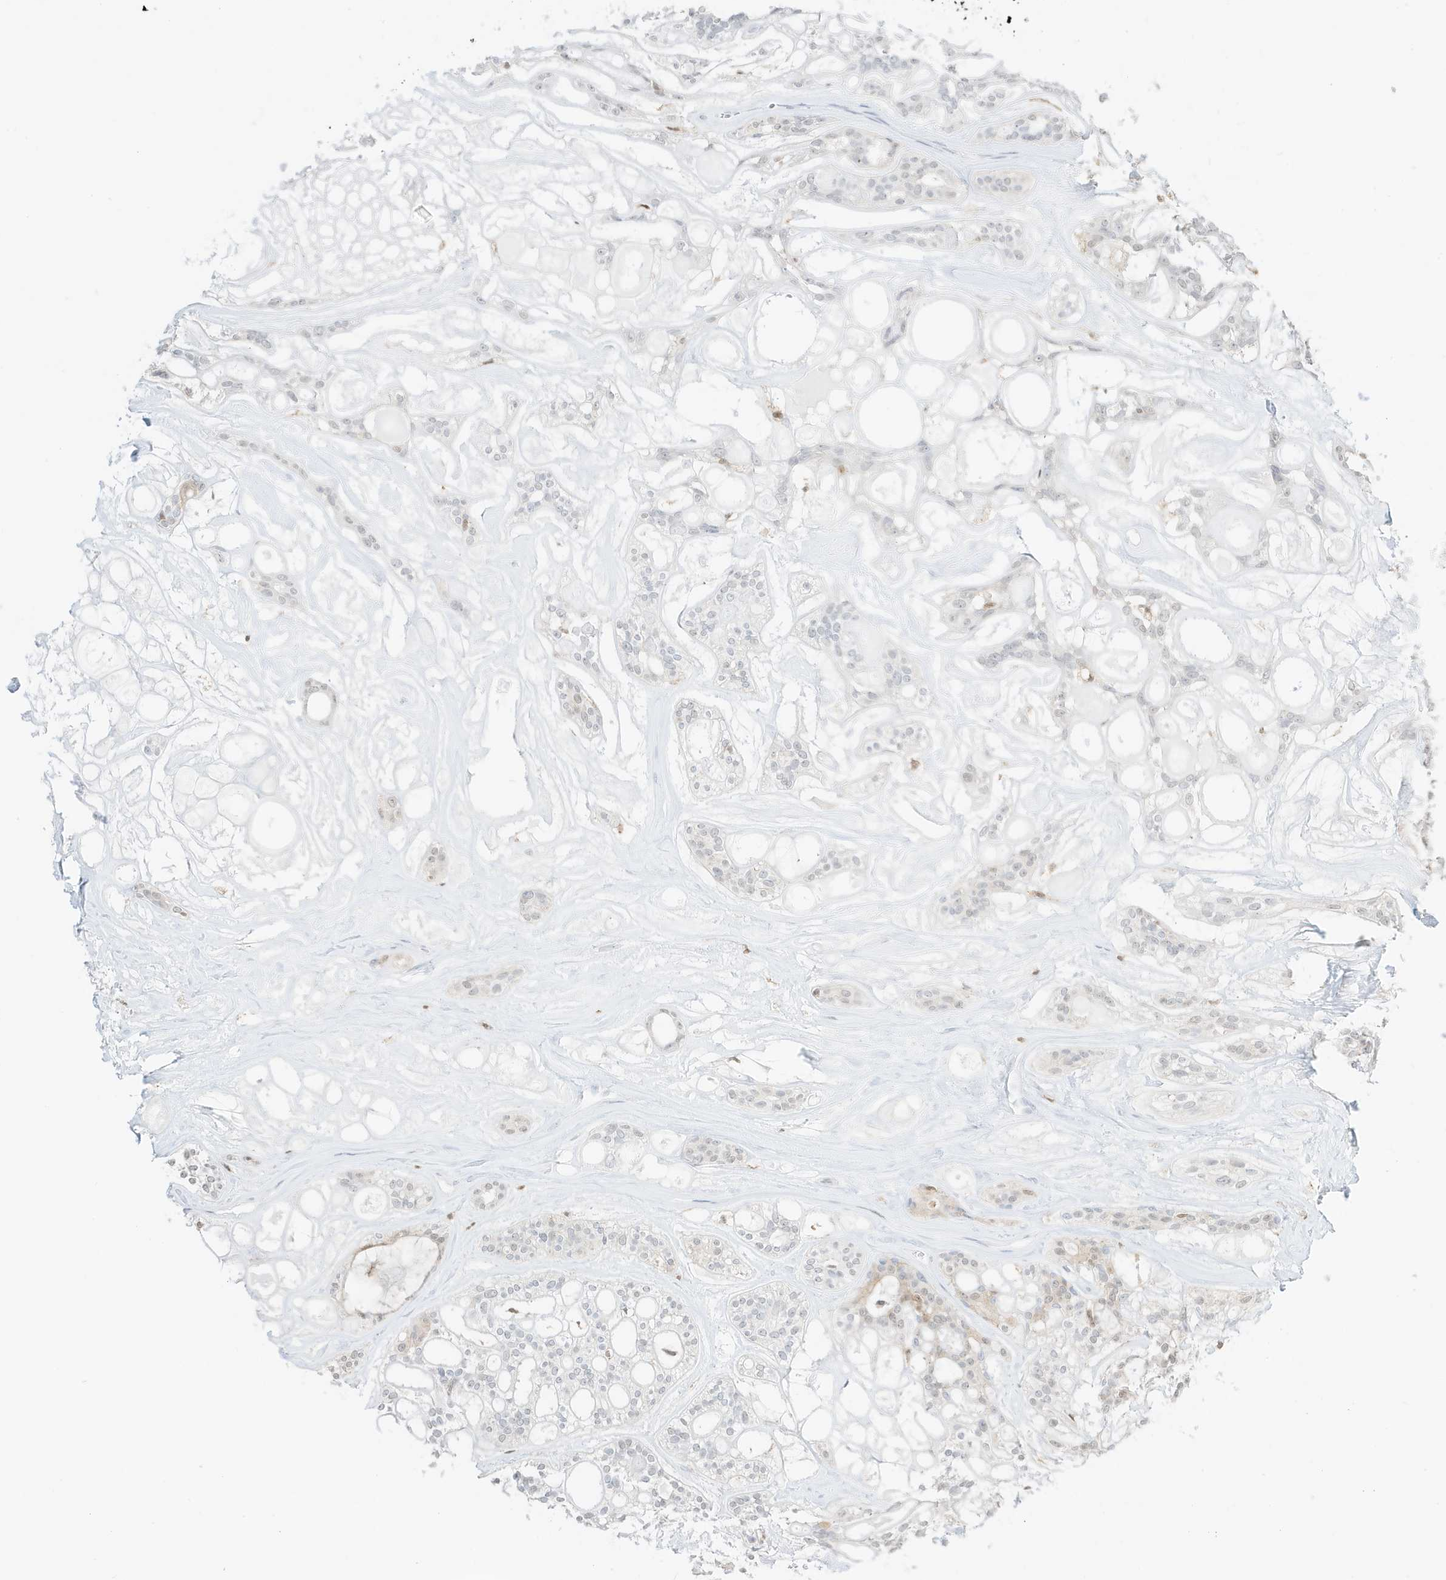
{"staining": {"intensity": "weak", "quantity": "<25%", "location": "cytoplasmic/membranous"}, "tissue": "head and neck cancer", "cell_type": "Tumor cells", "image_type": "cancer", "snomed": [{"axis": "morphology", "description": "Adenocarcinoma, NOS"}, {"axis": "topography", "description": "Head-Neck"}], "caption": "Human head and neck adenocarcinoma stained for a protein using immunohistochemistry exhibits no expression in tumor cells.", "gene": "GCA", "patient": {"sex": "male", "age": 66}}